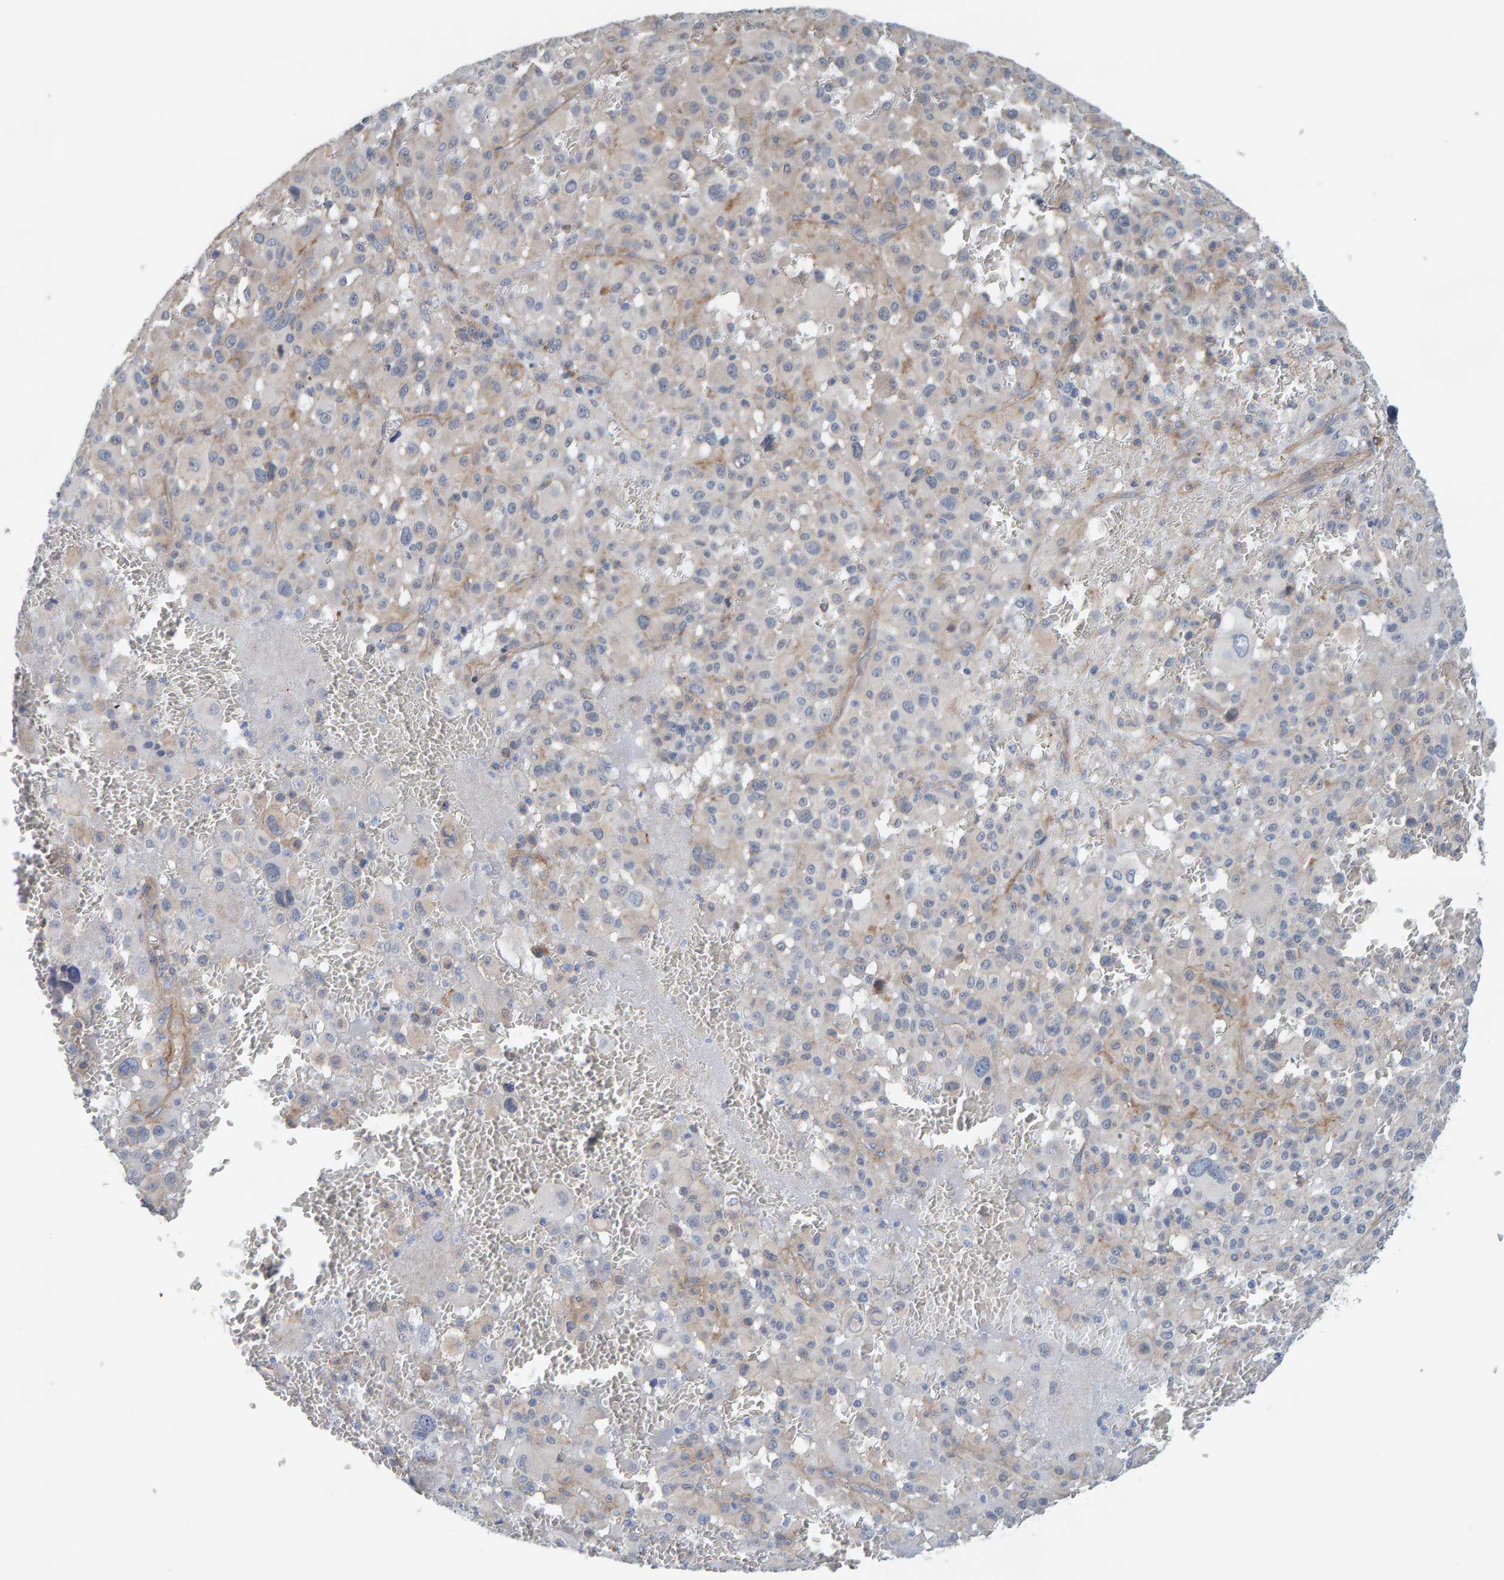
{"staining": {"intensity": "moderate", "quantity": "<25%", "location": "cytoplasmic/membranous"}, "tissue": "melanoma", "cell_type": "Tumor cells", "image_type": "cancer", "snomed": [{"axis": "morphology", "description": "Malignant melanoma, Metastatic site"}, {"axis": "topography", "description": "Skin"}], "caption": "A histopathology image of melanoma stained for a protein exhibits moderate cytoplasmic/membranous brown staining in tumor cells.", "gene": "RGP1", "patient": {"sex": "female", "age": 74}}